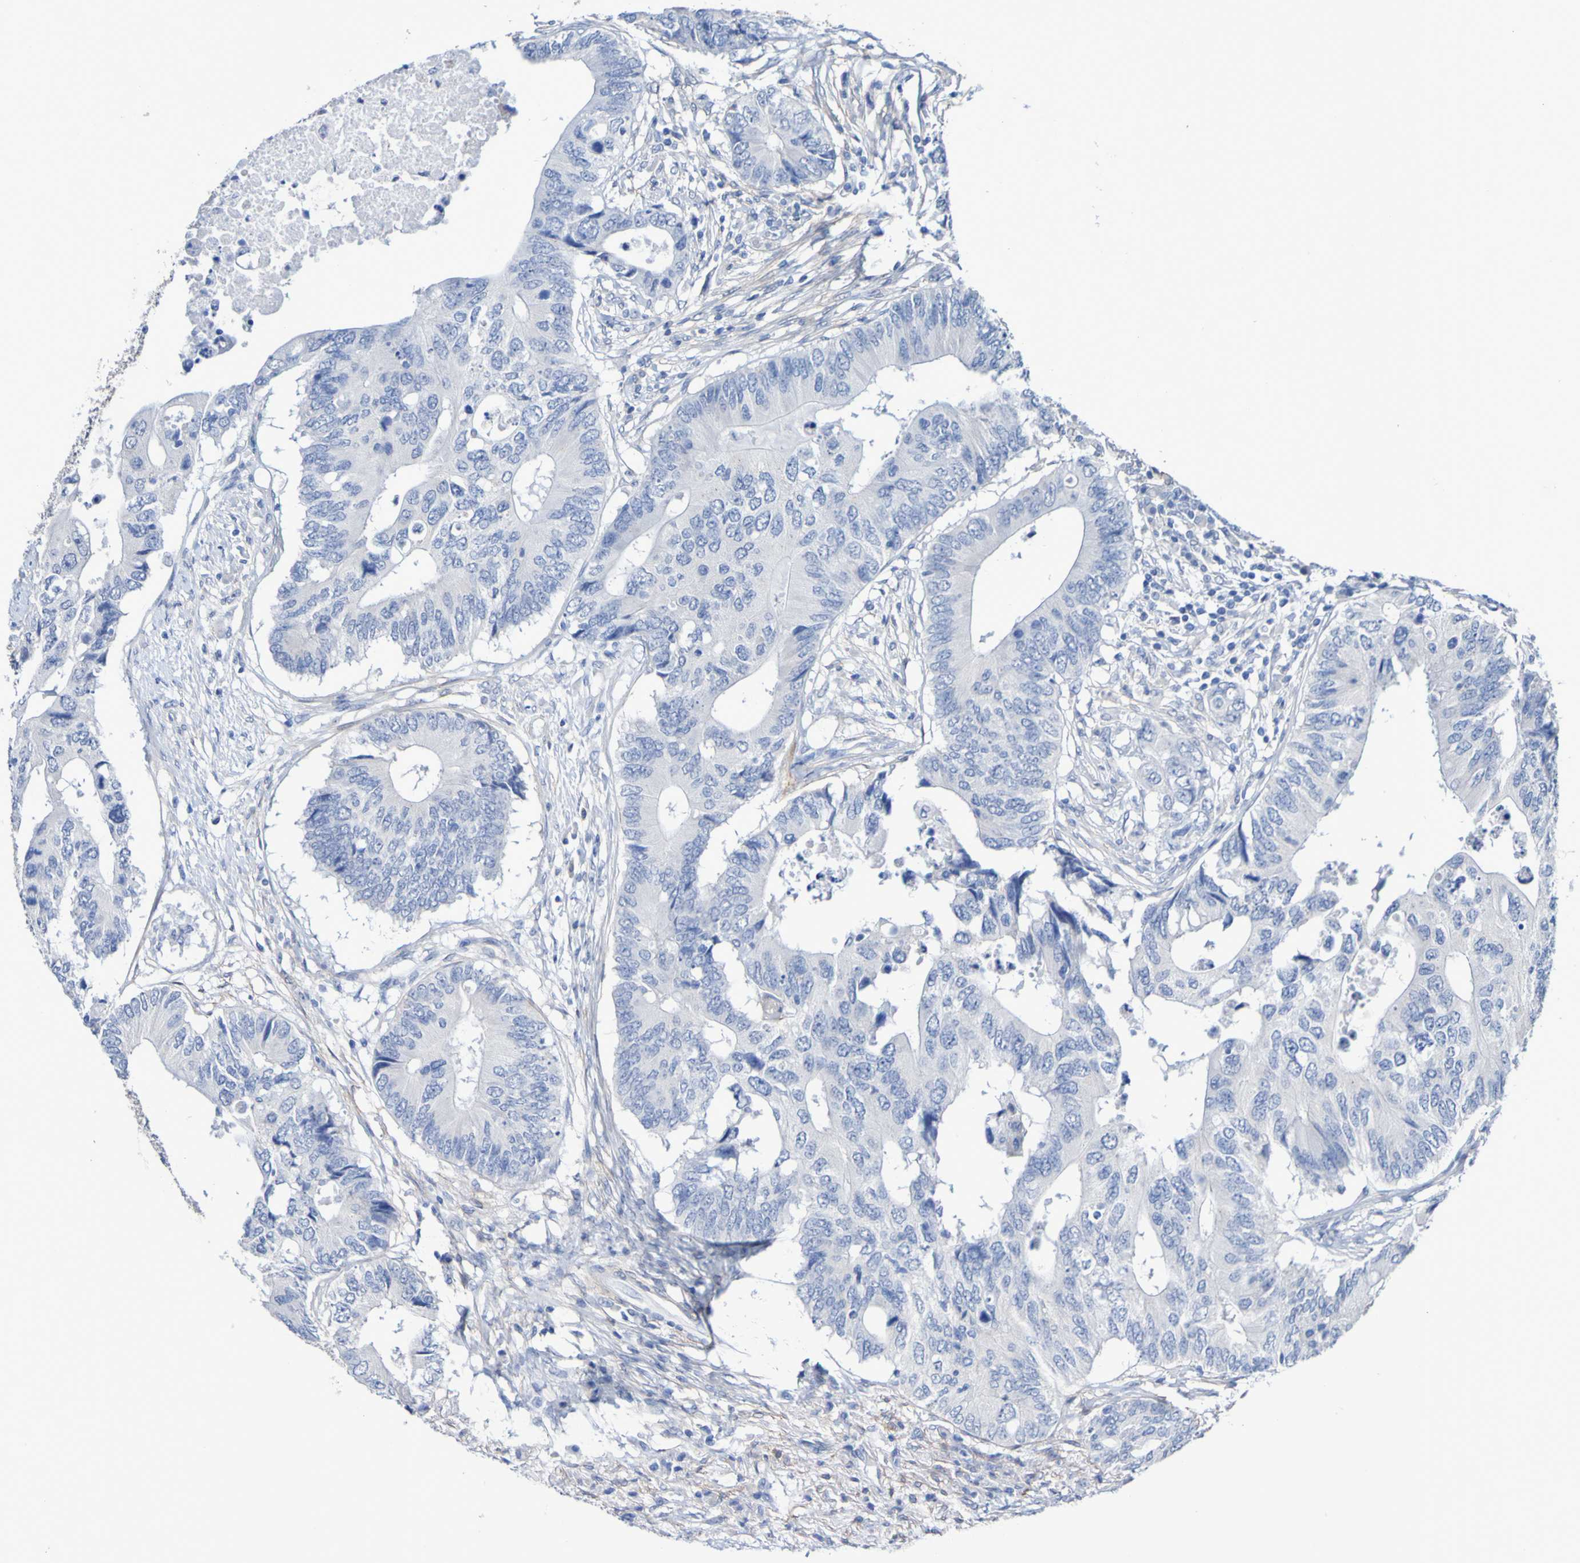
{"staining": {"intensity": "negative", "quantity": "none", "location": "none"}, "tissue": "colorectal cancer", "cell_type": "Tumor cells", "image_type": "cancer", "snomed": [{"axis": "morphology", "description": "Adenocarcinoma, NOS"}, {"axis": "topography", "description": "Colon"}], "caption": "DAB immunohistochemical staining of human adenocarcinoma (colorectal) displays no significant expression in tumor cells.", "gene": "SGCB", "patient": {"sex": "male", "age": 71}}